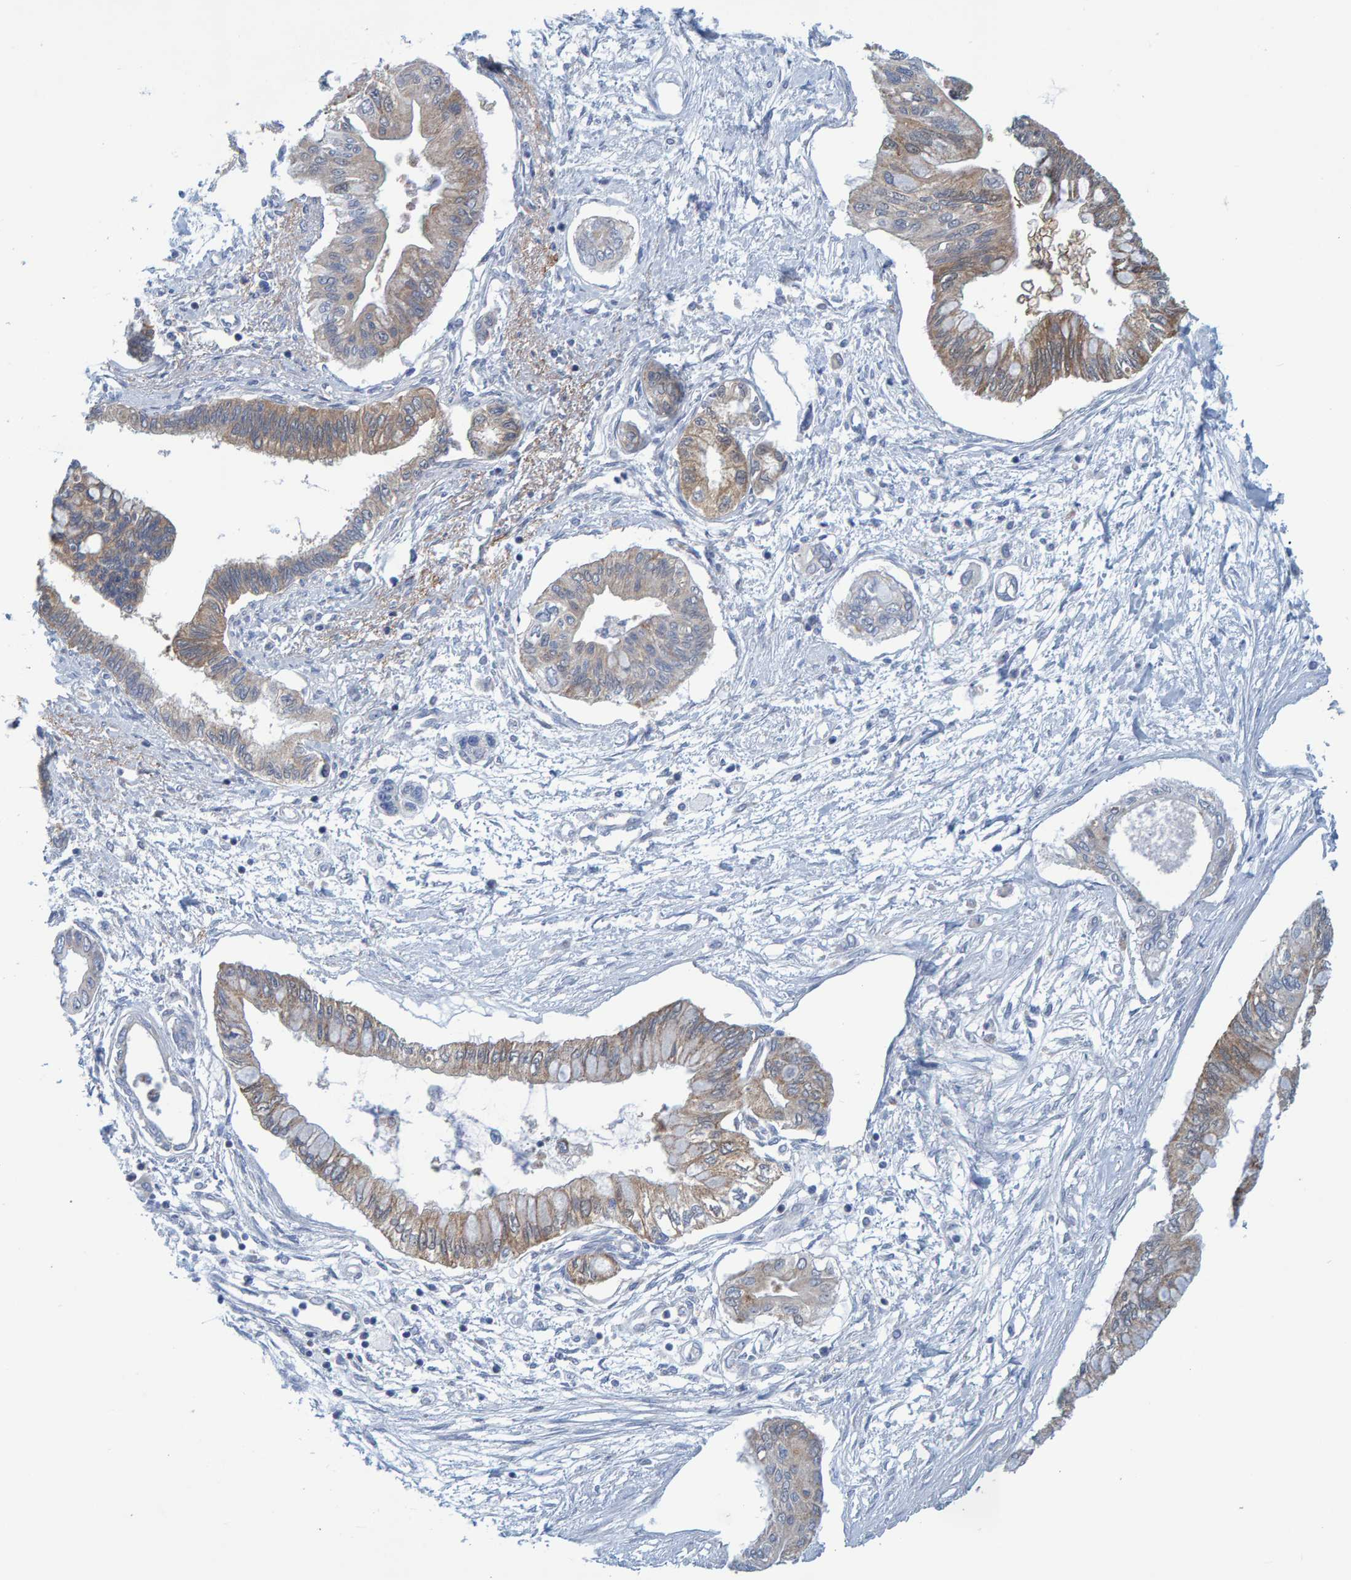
{"staining": {"intensity": "moderate", "quantity": ">75%", "location": "cytoplasmic/membranous"}, "tissue": "pancreatic cancer", "cell_type": "Tumor cells", "image_type": "cancer", "snomed": [{"axis": "morphology", "description": "Adenocarcinoma, NOS"}, {"axis": "topography", "description": "Pancreas"}], "caption": "Human pancreatic cancer stained with a brown dye reveals moderate cytoplasmic/membranous positive positivity in about >75% of tumor cells.", "gene": "MRPS7", "patient": {"sex": "female", "age": 77}}